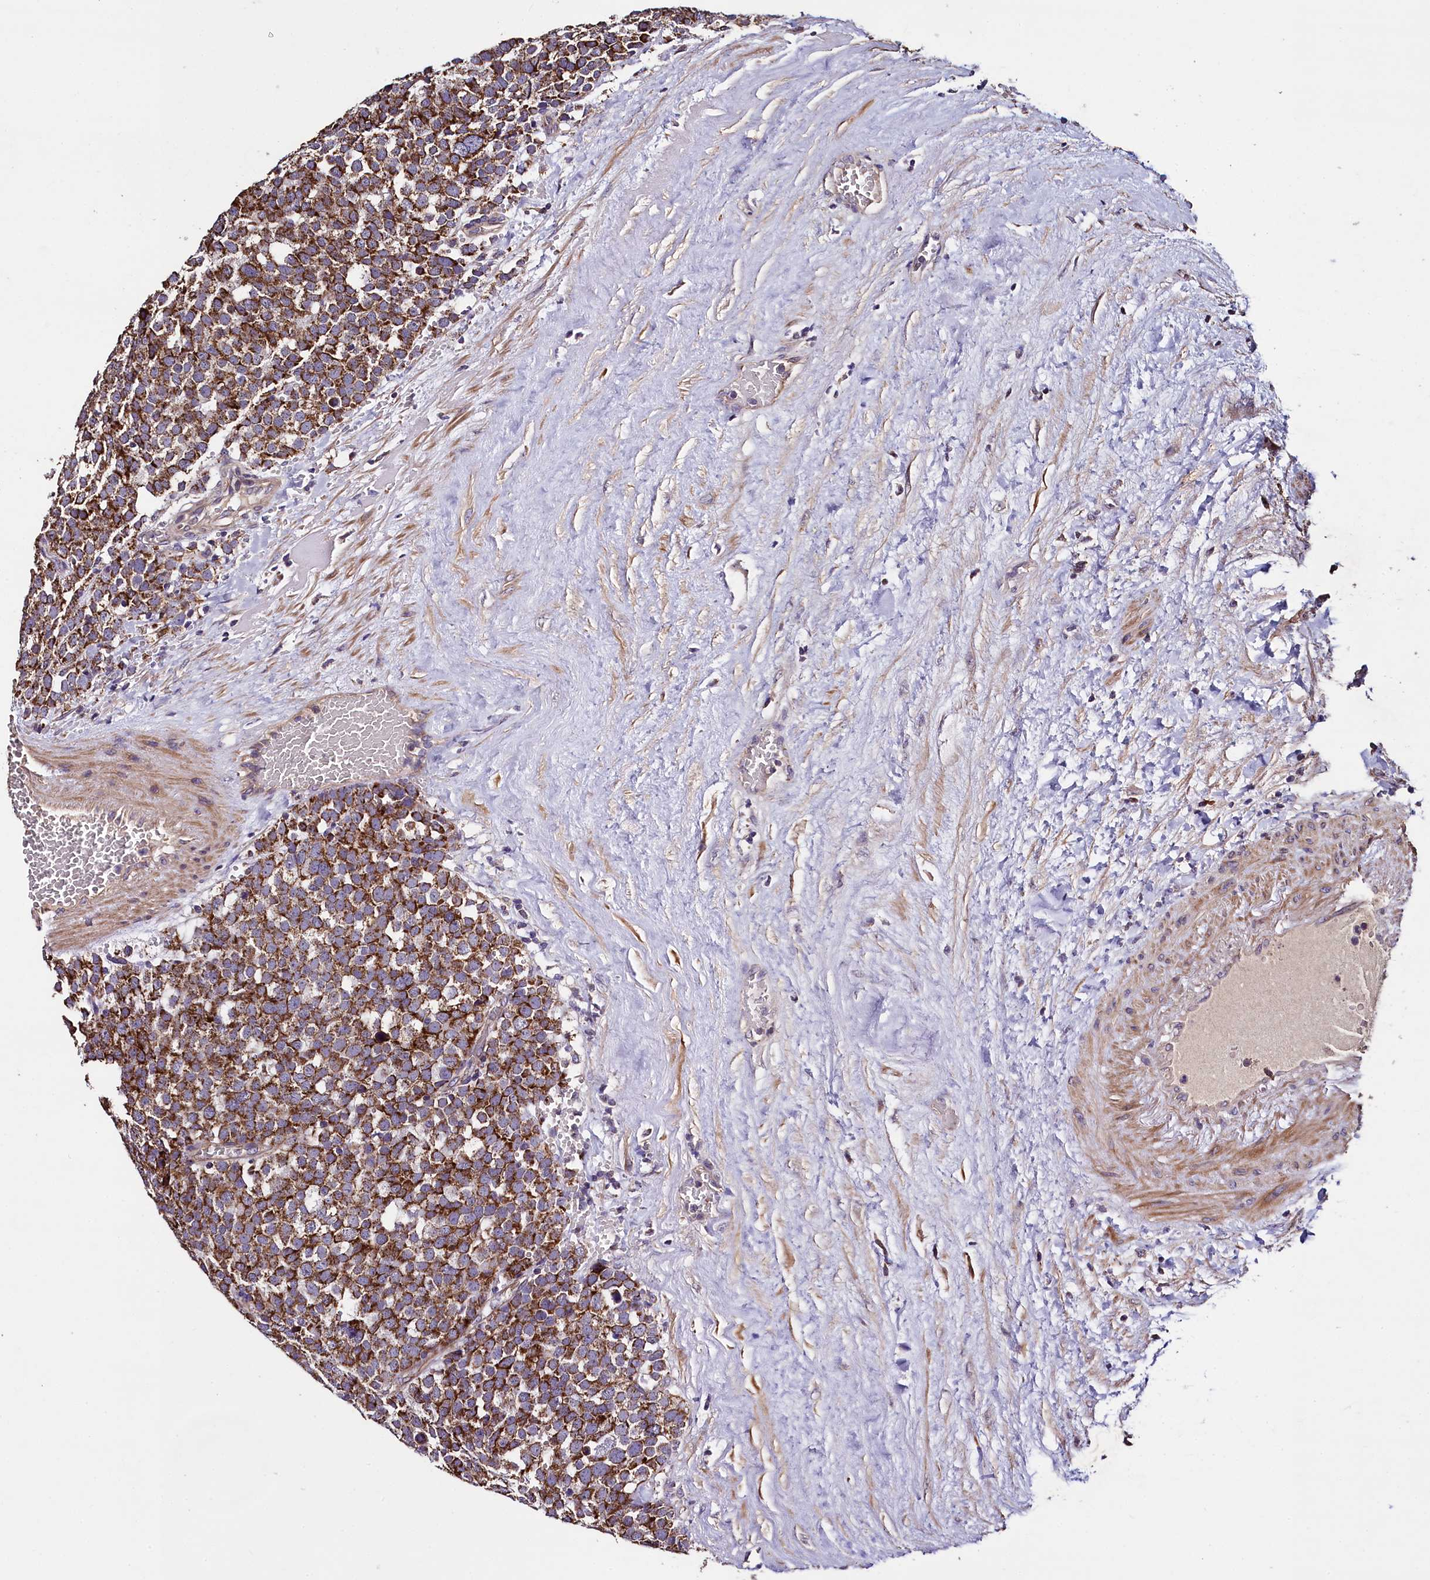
{"staining": {"intensity": "strong", "quantity": ">75%", "location": "cytoplasmic/membranous"}, "tissue": "testis cancer", "cell_type": "Tumor cells", "image_type": "cancer", "snomed": [{"axis": "morphology", "description": "Seminoma, NOS"}, {"axis": "topography", "description": "Testis"}], "caption": "DAB (3,3'-diaminobenzidine) immunohistochemical staining of human seminoma (testis) demonstrates strong cytoplasmic/membranous protein positivity in about >75% of tumor cells.", "gene": "COQ9", "patient": {"sex": "male", "age": 71}}